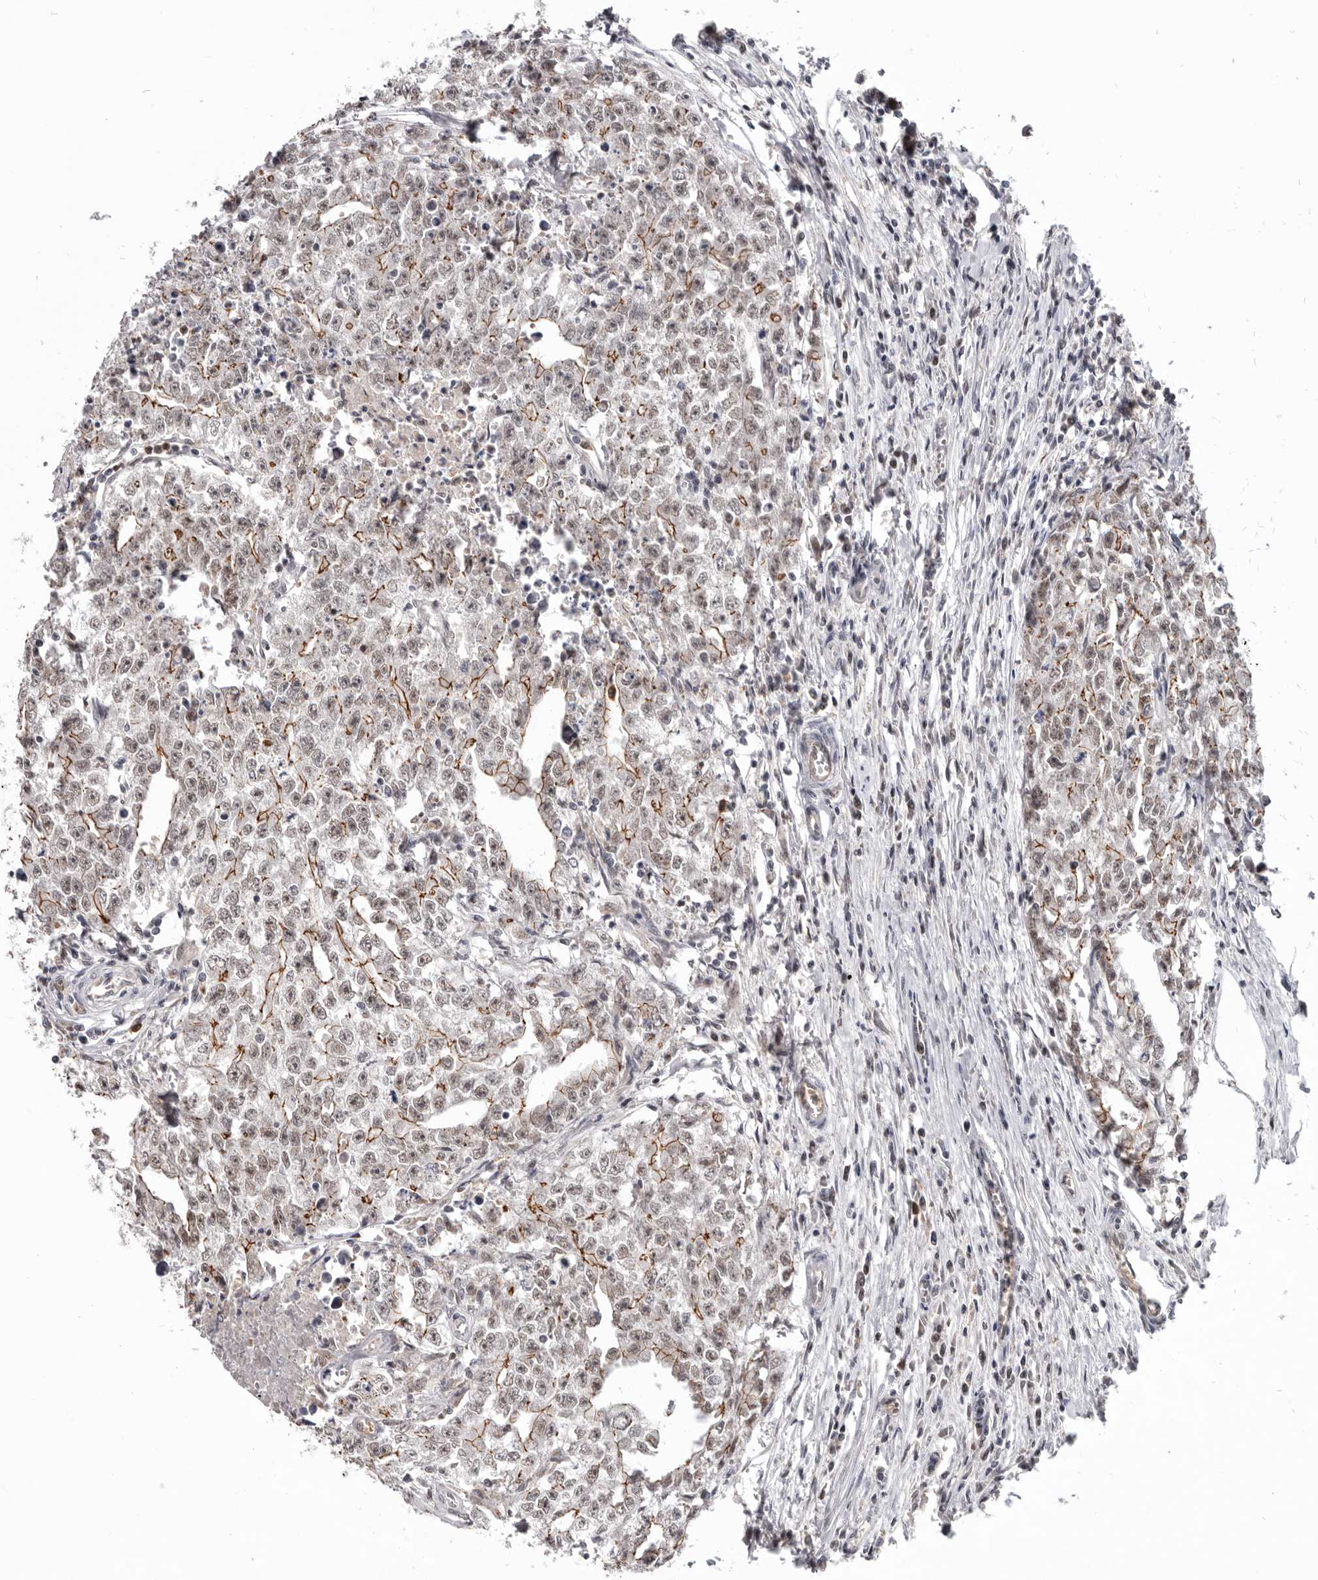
{"staining": {"intensity": "moderate", "quantity": "25%-75%", "location": "cytoplasmic/membranous,nuclear"}, "tissue": "testis cancer", "cell_type": "Tumor cells", "image_type": "cancer", "snomed": [{"axis": "morphology", "description": "Seminoma, NOS"}, {"axis": "morphology", "description": "Carcinoma, Embryonal, NOS"}, {"axis": "topography", "description": "Testis"}], "caption": "A brown stain labels moderate cytoplasmic/membranous and nuclear positivity of a protein in human testis seminoma tumor cells.", "gene": "CGN", "patient": {"sex": "male", "age": 43}}